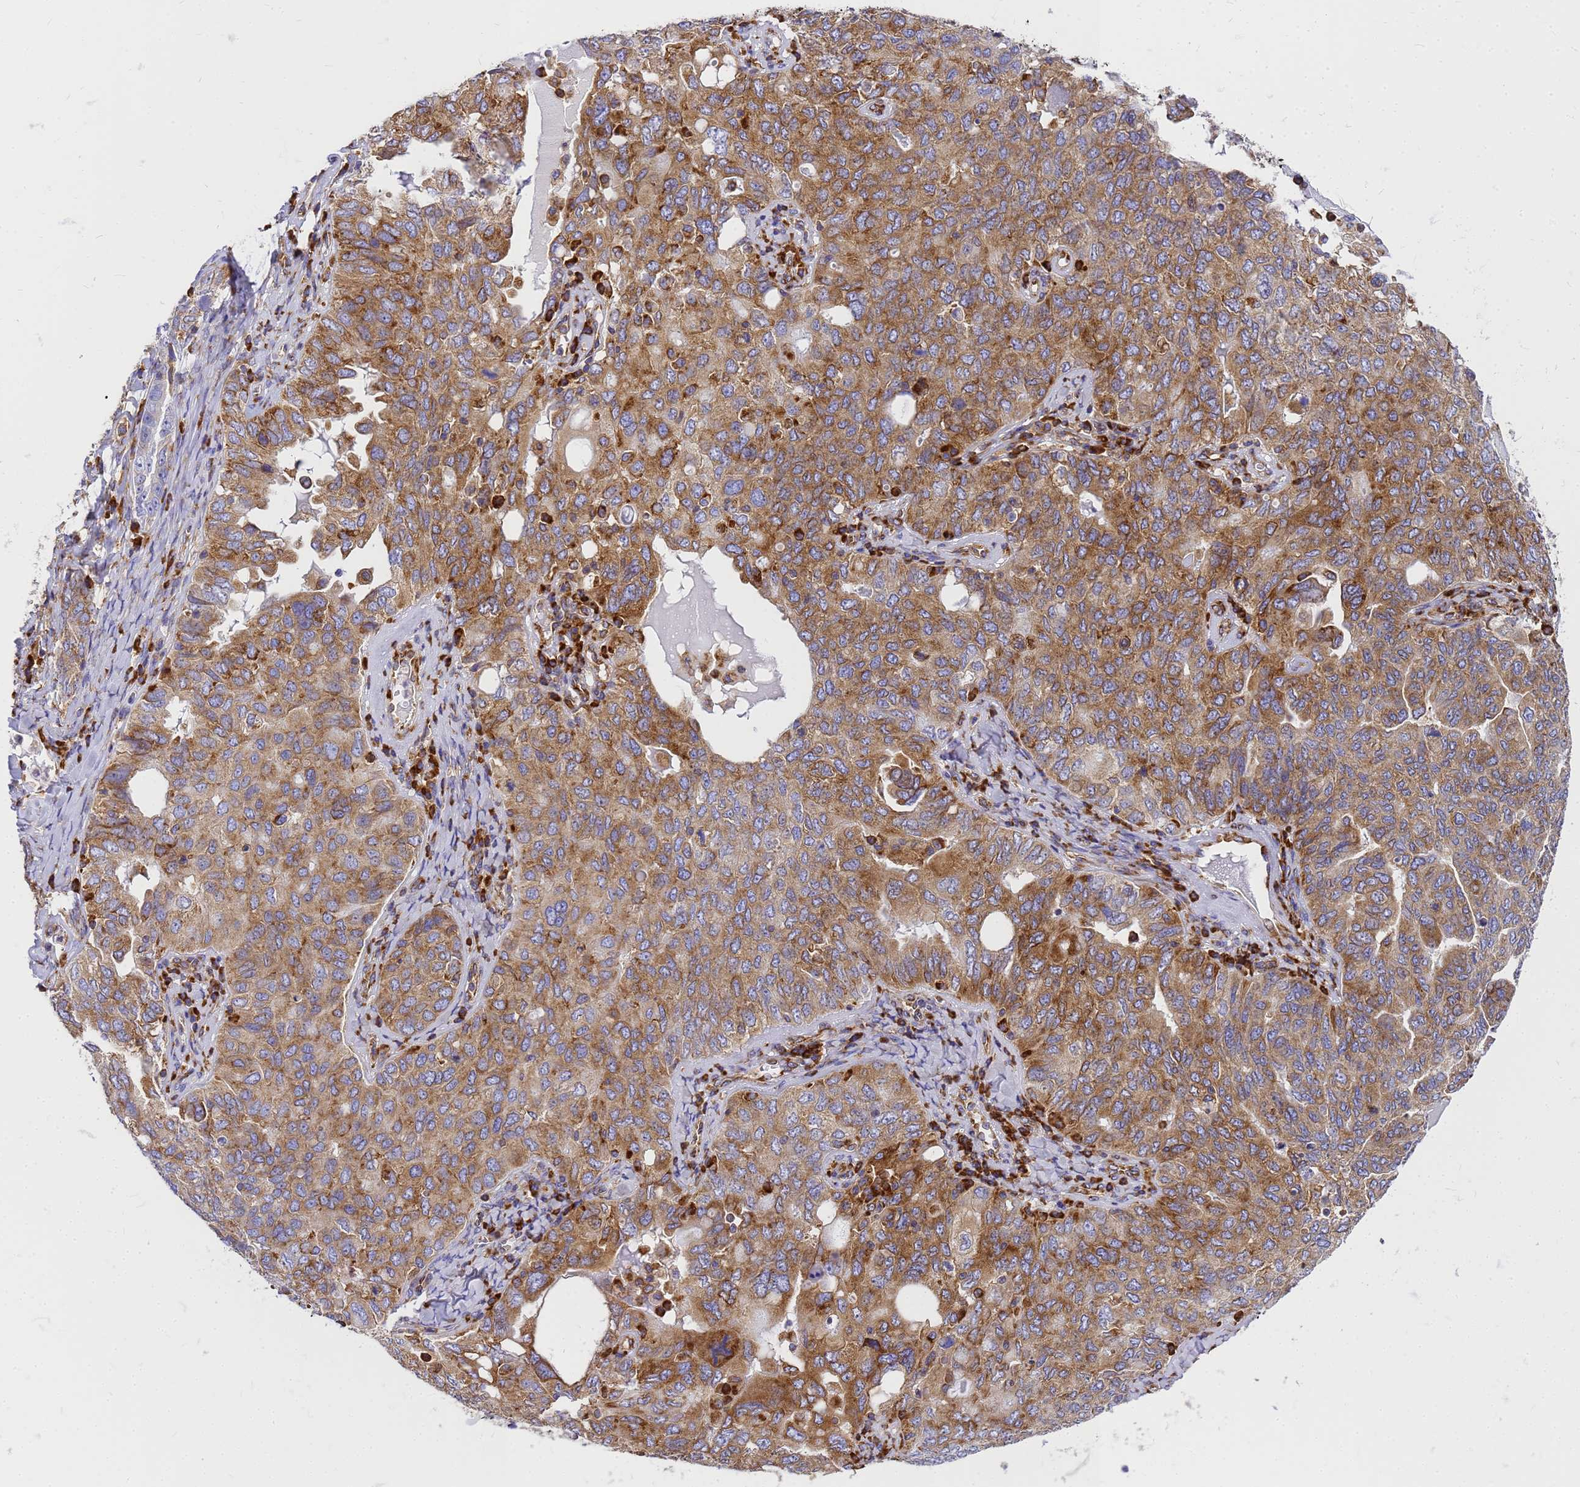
{"staining": {"intensity": "strong", "quantity": ">75%", "location": "cytoplasmic/membranous"}, "tissue": "ovarian cancer", "cell_type": "Tumor cells", "image_type": "cancer", "snomed": [{"axis": "morphology", "description": "Carcinoma, endometroid"}, {"axis": "topography", "description": "Ovary"}], "caption": "A micrograph showing strong cytoplasmic/membranous expression in about >75% of tumor cells in ovarian cancer (endometroid carcinoma), as visualized by brown immunohistochemical staining.", "gene": "EEF1D", "patient": {"sex": "female", "age": 62}}